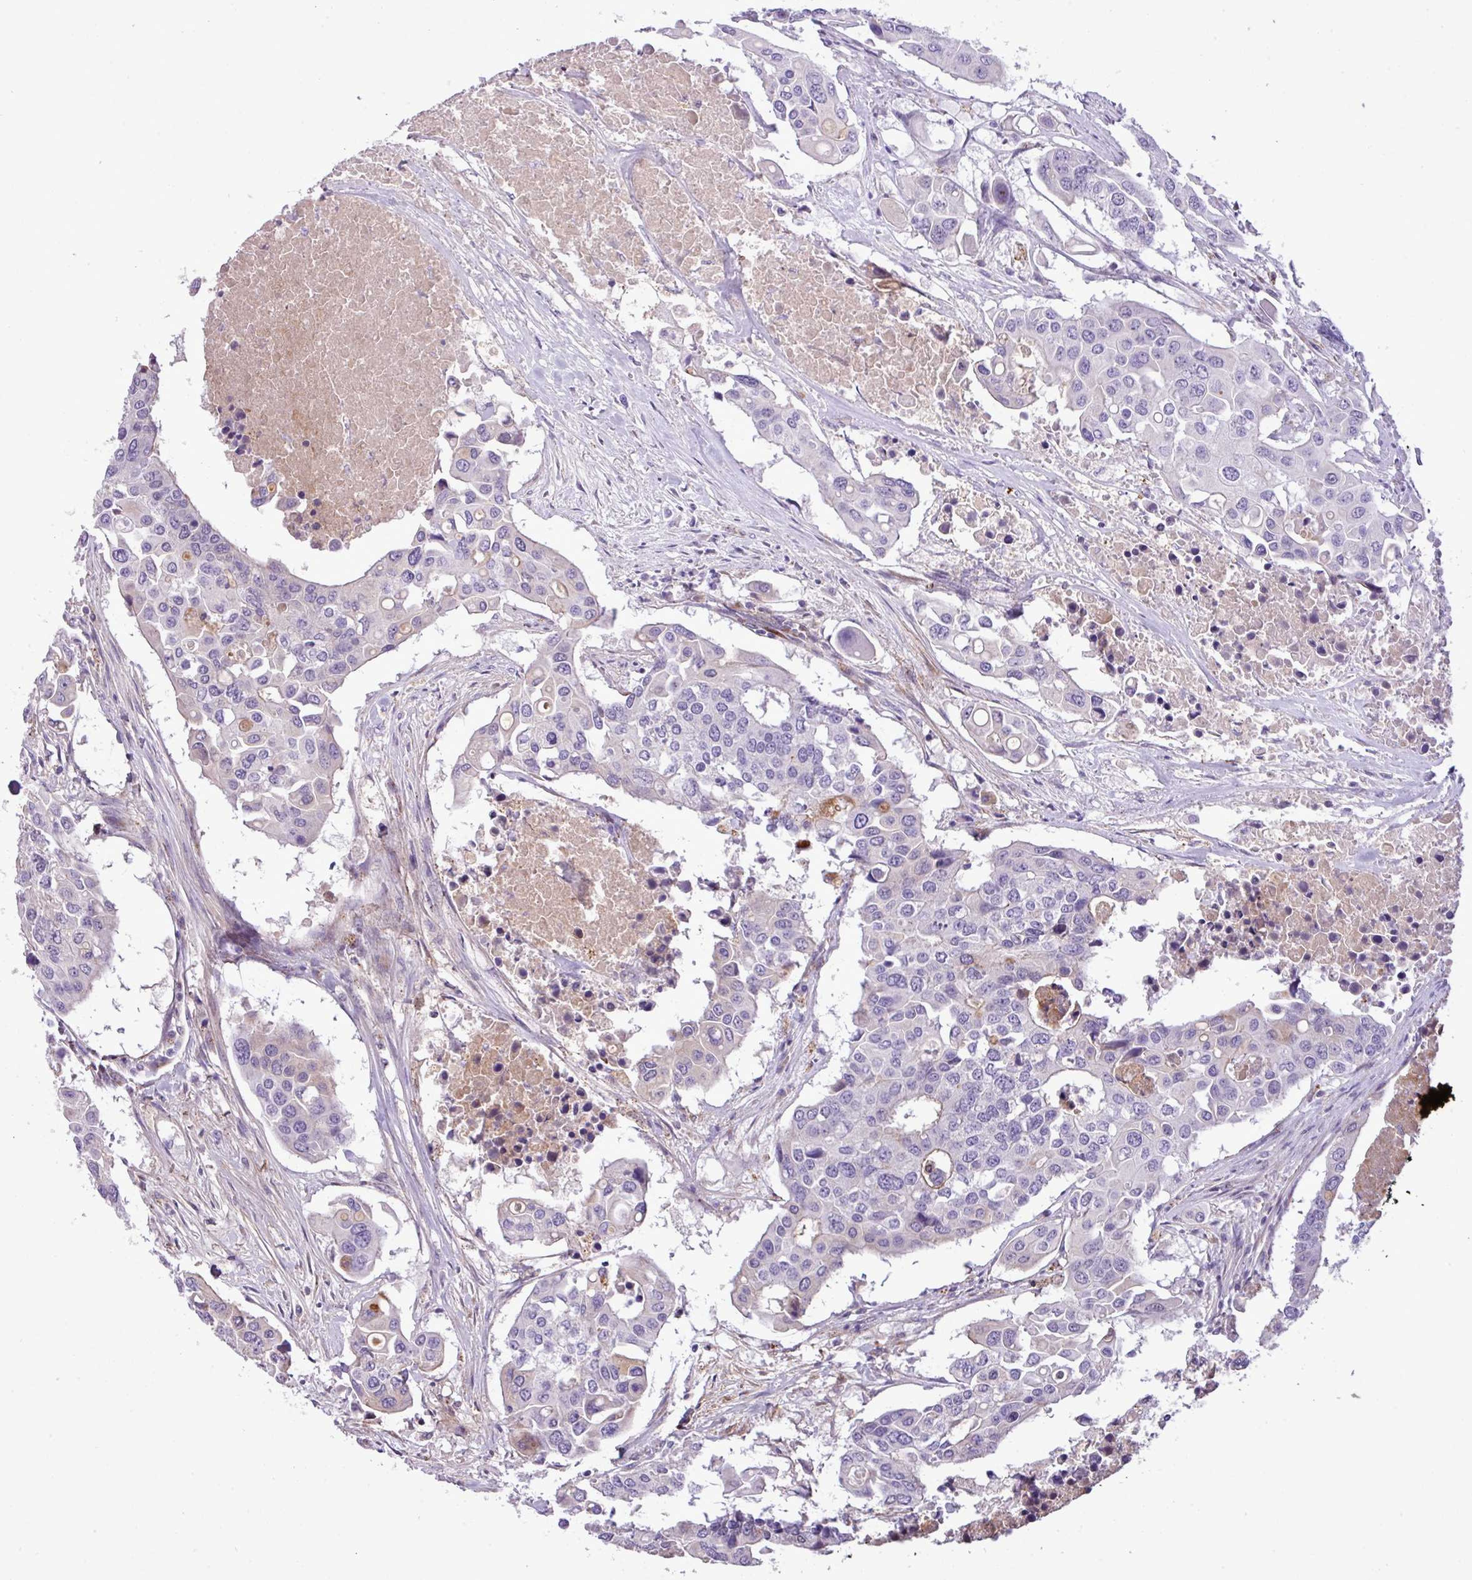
{"staining": {"intensity": "negative", "quantity": "none", "location": "none"}, "tissue": "colorectal cancer", "cell_type": "Tumor cells", "image_type": "cancer", "snomed": [{"axis": "morphology", "description": "Adenocarcinoma, NOS"}, {"axis": "topography", "description": "Colon"}], "caption": "IHC histopathology image of neoplastic tissue: colorectal cancer (adenocarcinoma) stained with DAB (3,3'-diaminobenzidine) displays no significant protein expression in tumor cells.", "gene": "CD248", "patient": {"sex": "male", "age": 77}}